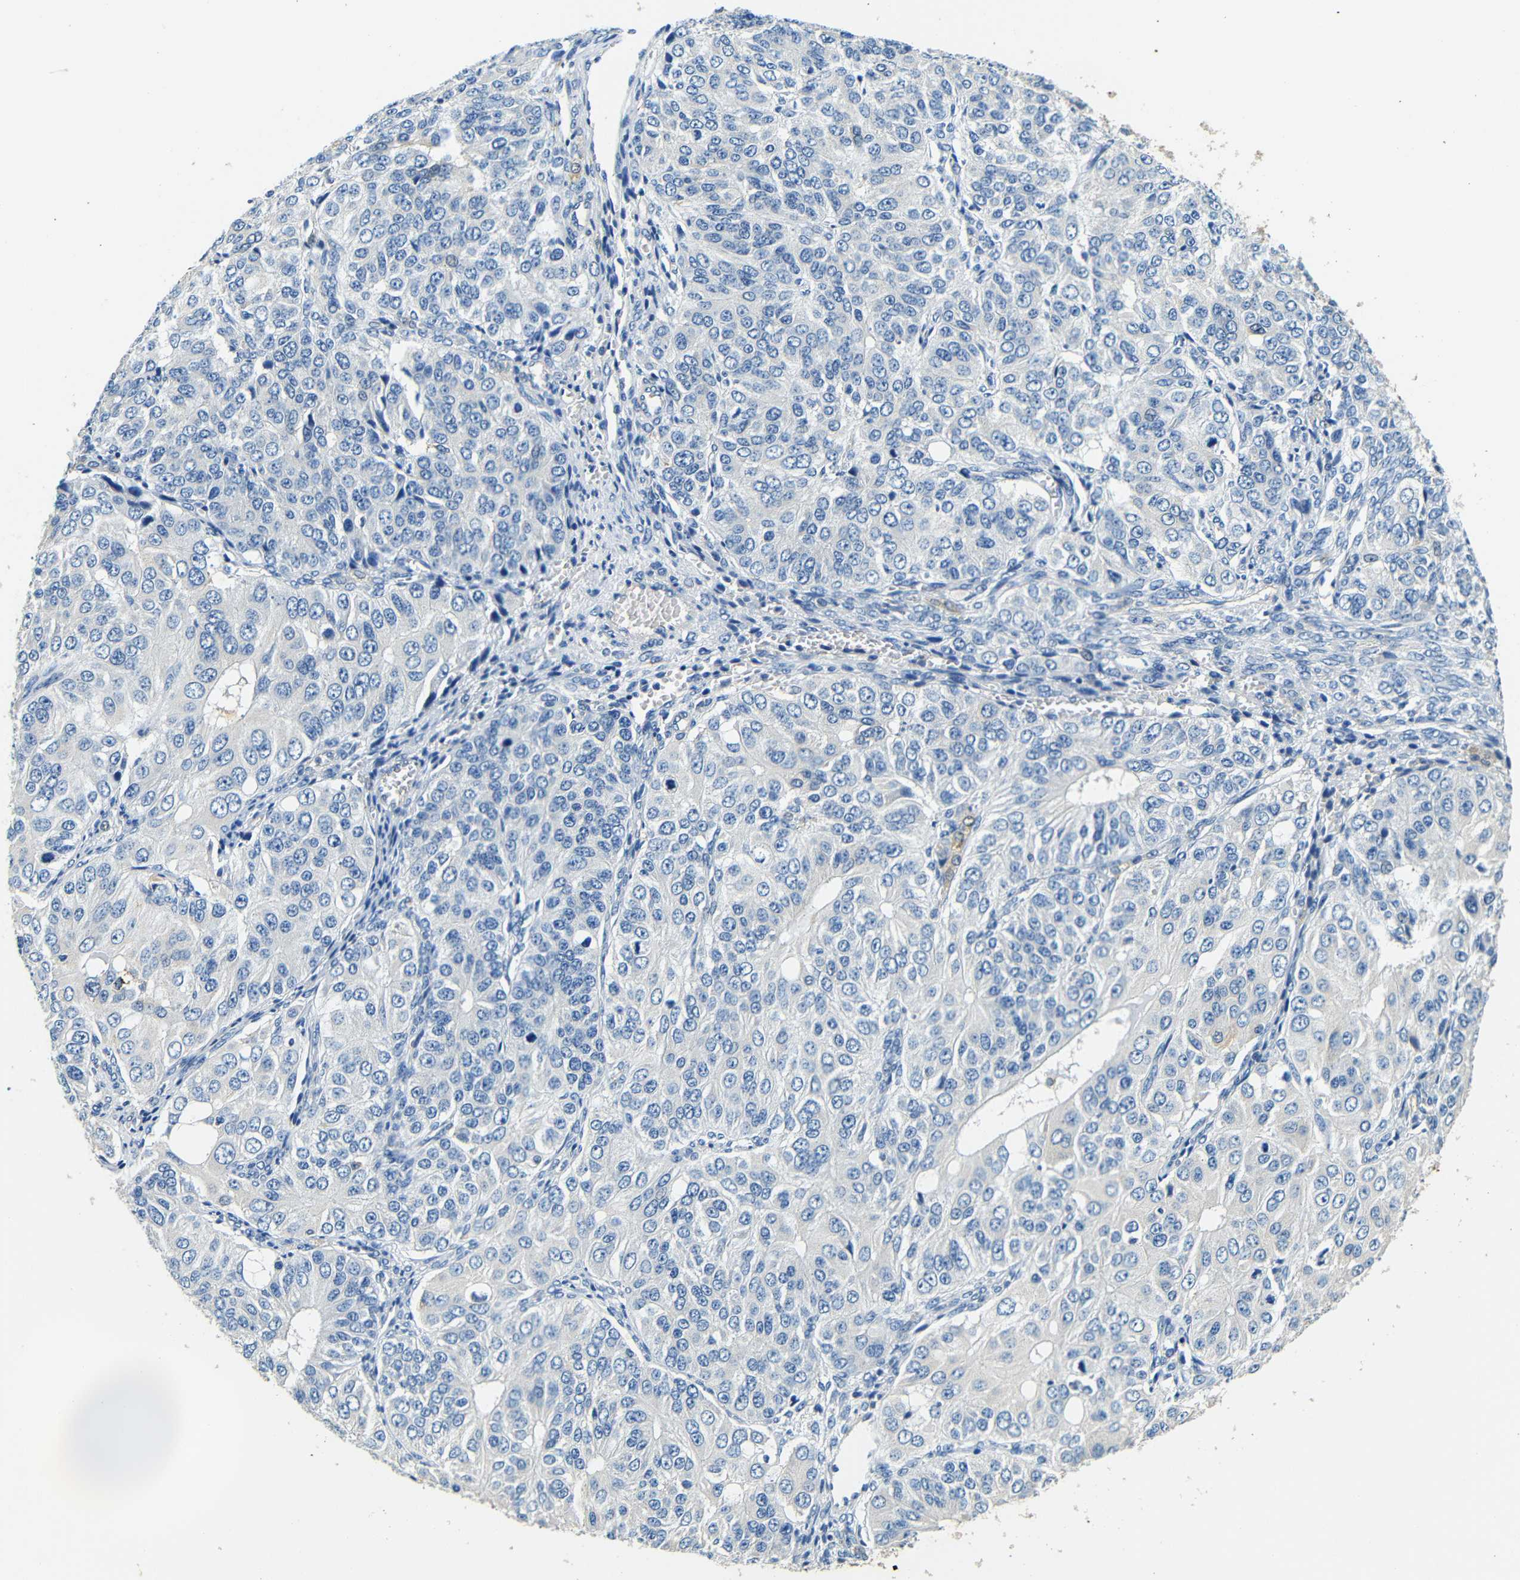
{"staining": {"intensity": "negative", "quantity": "none", "location": "none"}, "tissue": "ovarian cancer", "cell_type": "Tumor cells", "image_type": "cancer", "snomed": [{"axis": "morphology", "description": "Carcinoma, endometroid"}, {"axis": "topography", "description": "Ovary"}], "caption": "Ovarian cancer stained for a protein using IHC shows no staining tumor cells.", "gene": "FMO5", "patient": {"sex": "female", "age": 51}}